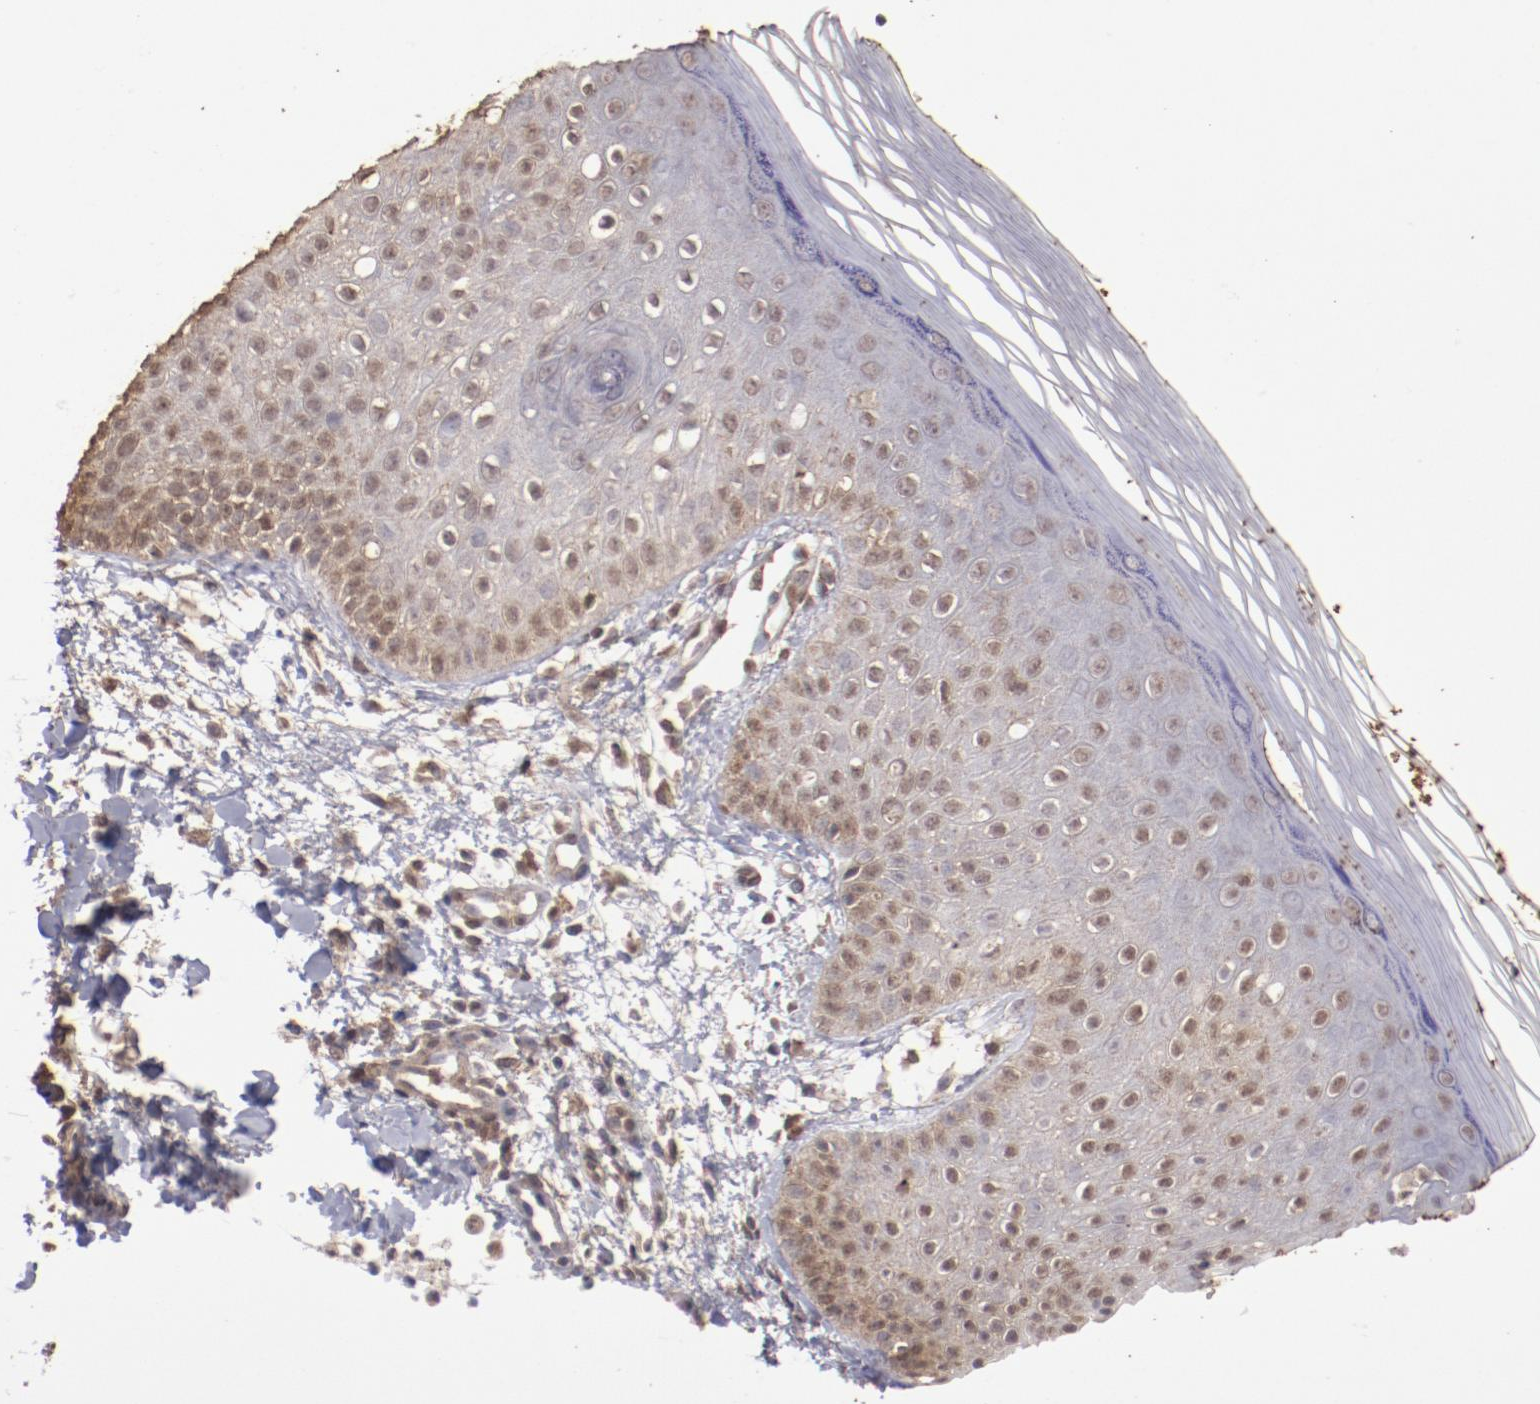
{"staining": {"intensity": "moderate", "quantity": ">75%", "location": "cytoplasmic/membranous,nuclear"}, "tissue": "skin", "cell_type": "Epidermal cells", "image_type": "normal", "snomed": [{"axis": "morphology", "description": "Normal tissue, NOS"}, {"axis": "morphology", "description": "Inflammation, NOS"}, {"axis": "topography", "description": "Soft tissue"}, {"axis": "topography", "description": "Anal"}], "caption": "This photomicrograph reveals normal skin stained with IHC to label a protein in brown. The cytoplasmic/membranous,nuclear of epidermal cells show moderate positivity for the protein. Nuclei are counter-stained blue.", "gene": "FAT1", "patient": {"sex": "female", "age": 15}}